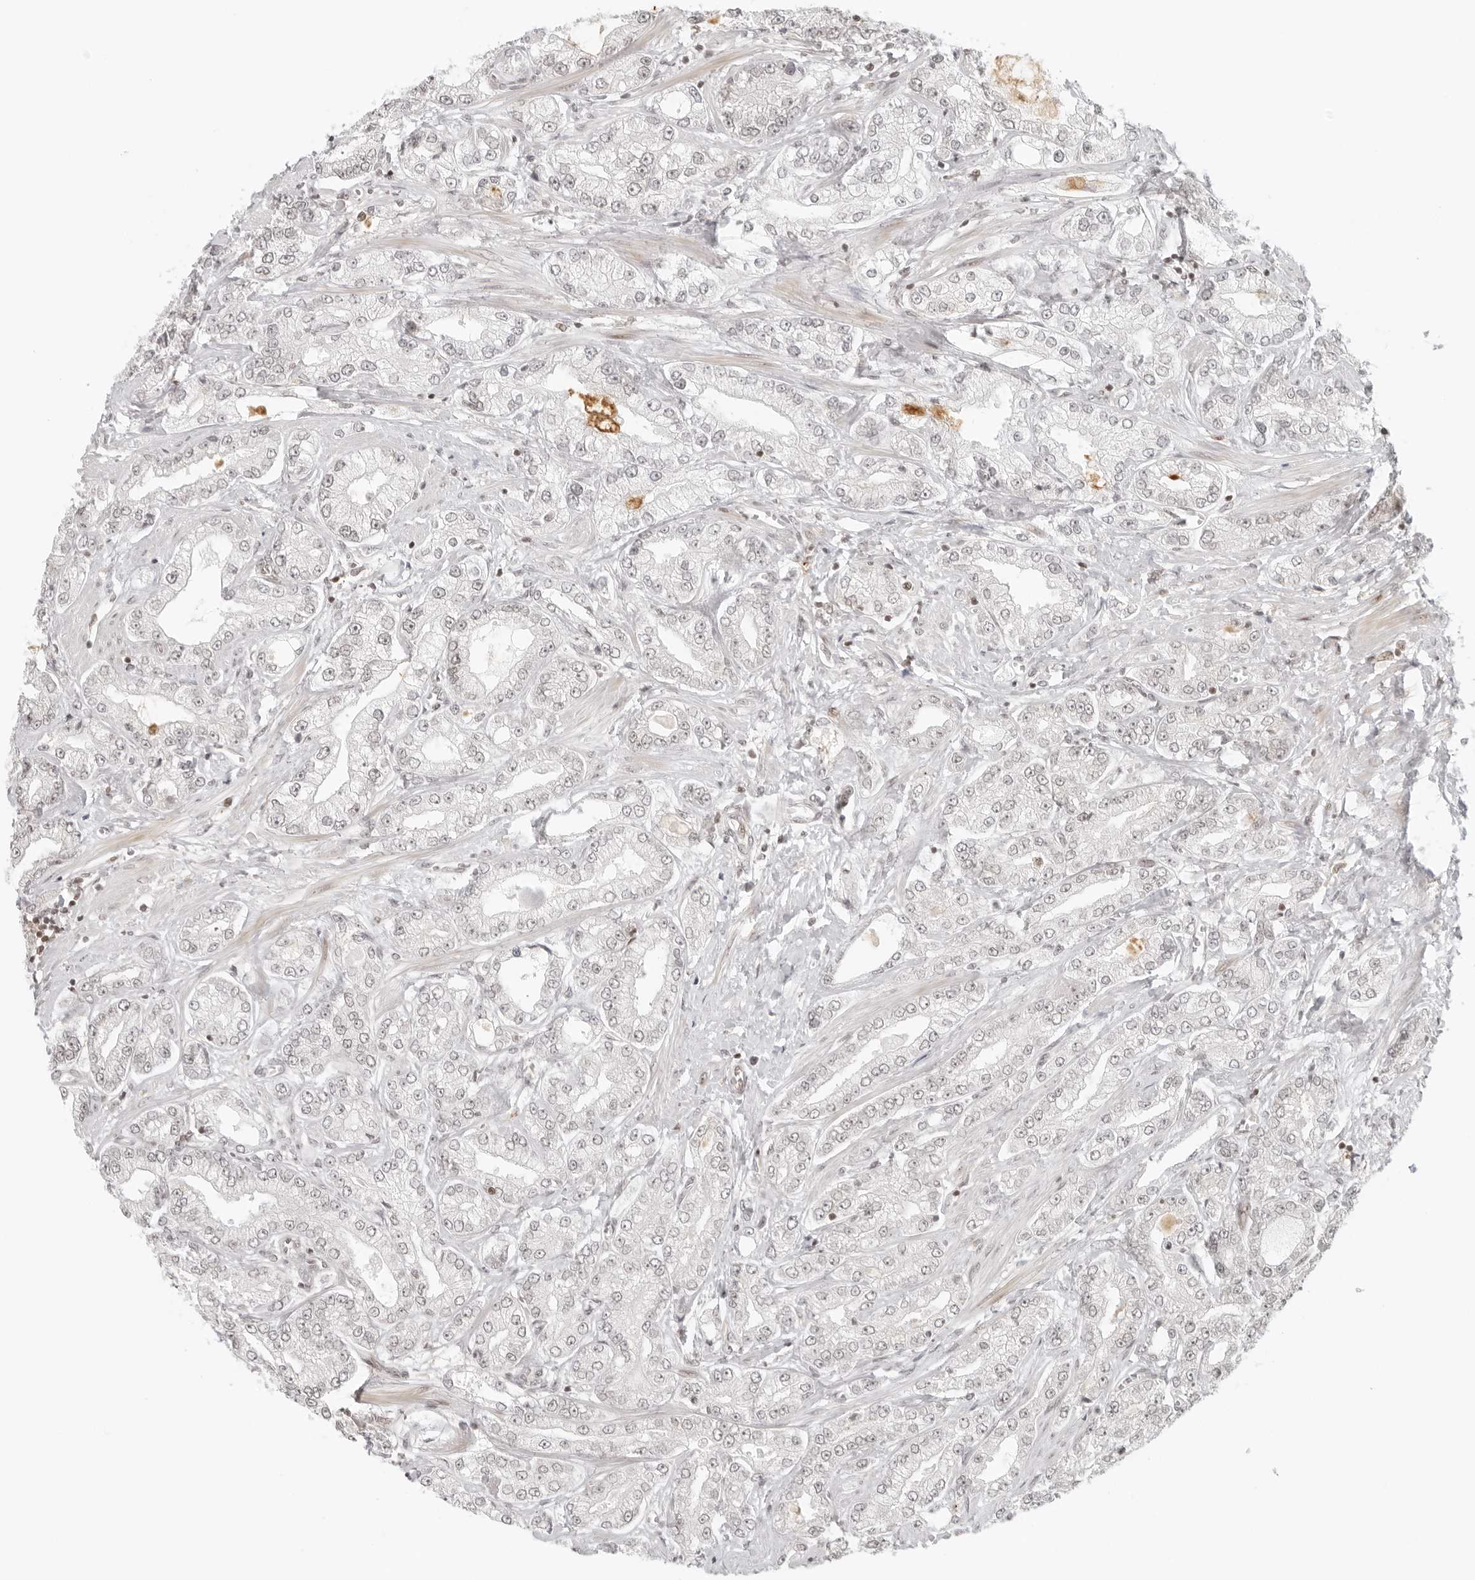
{"staining": {"intensity": "weak", "quantity": "<25%", "location": "nuclear"}, "tissue": "prostate cancer", "cell_type": "Tumor cells", "image_type": "cancer", "snomed": [{"axis": "morphology", "description": "Adenocarcinoma, Low grade"}, {"axis": "topography", "description": "Prostate"}], "caption": "Prostate cancer stained for a protein using immunohistochemistry reveals no staining tumor cells.", "gene": "ZNF407", "patient": {"sex": "male", "age": 62}}